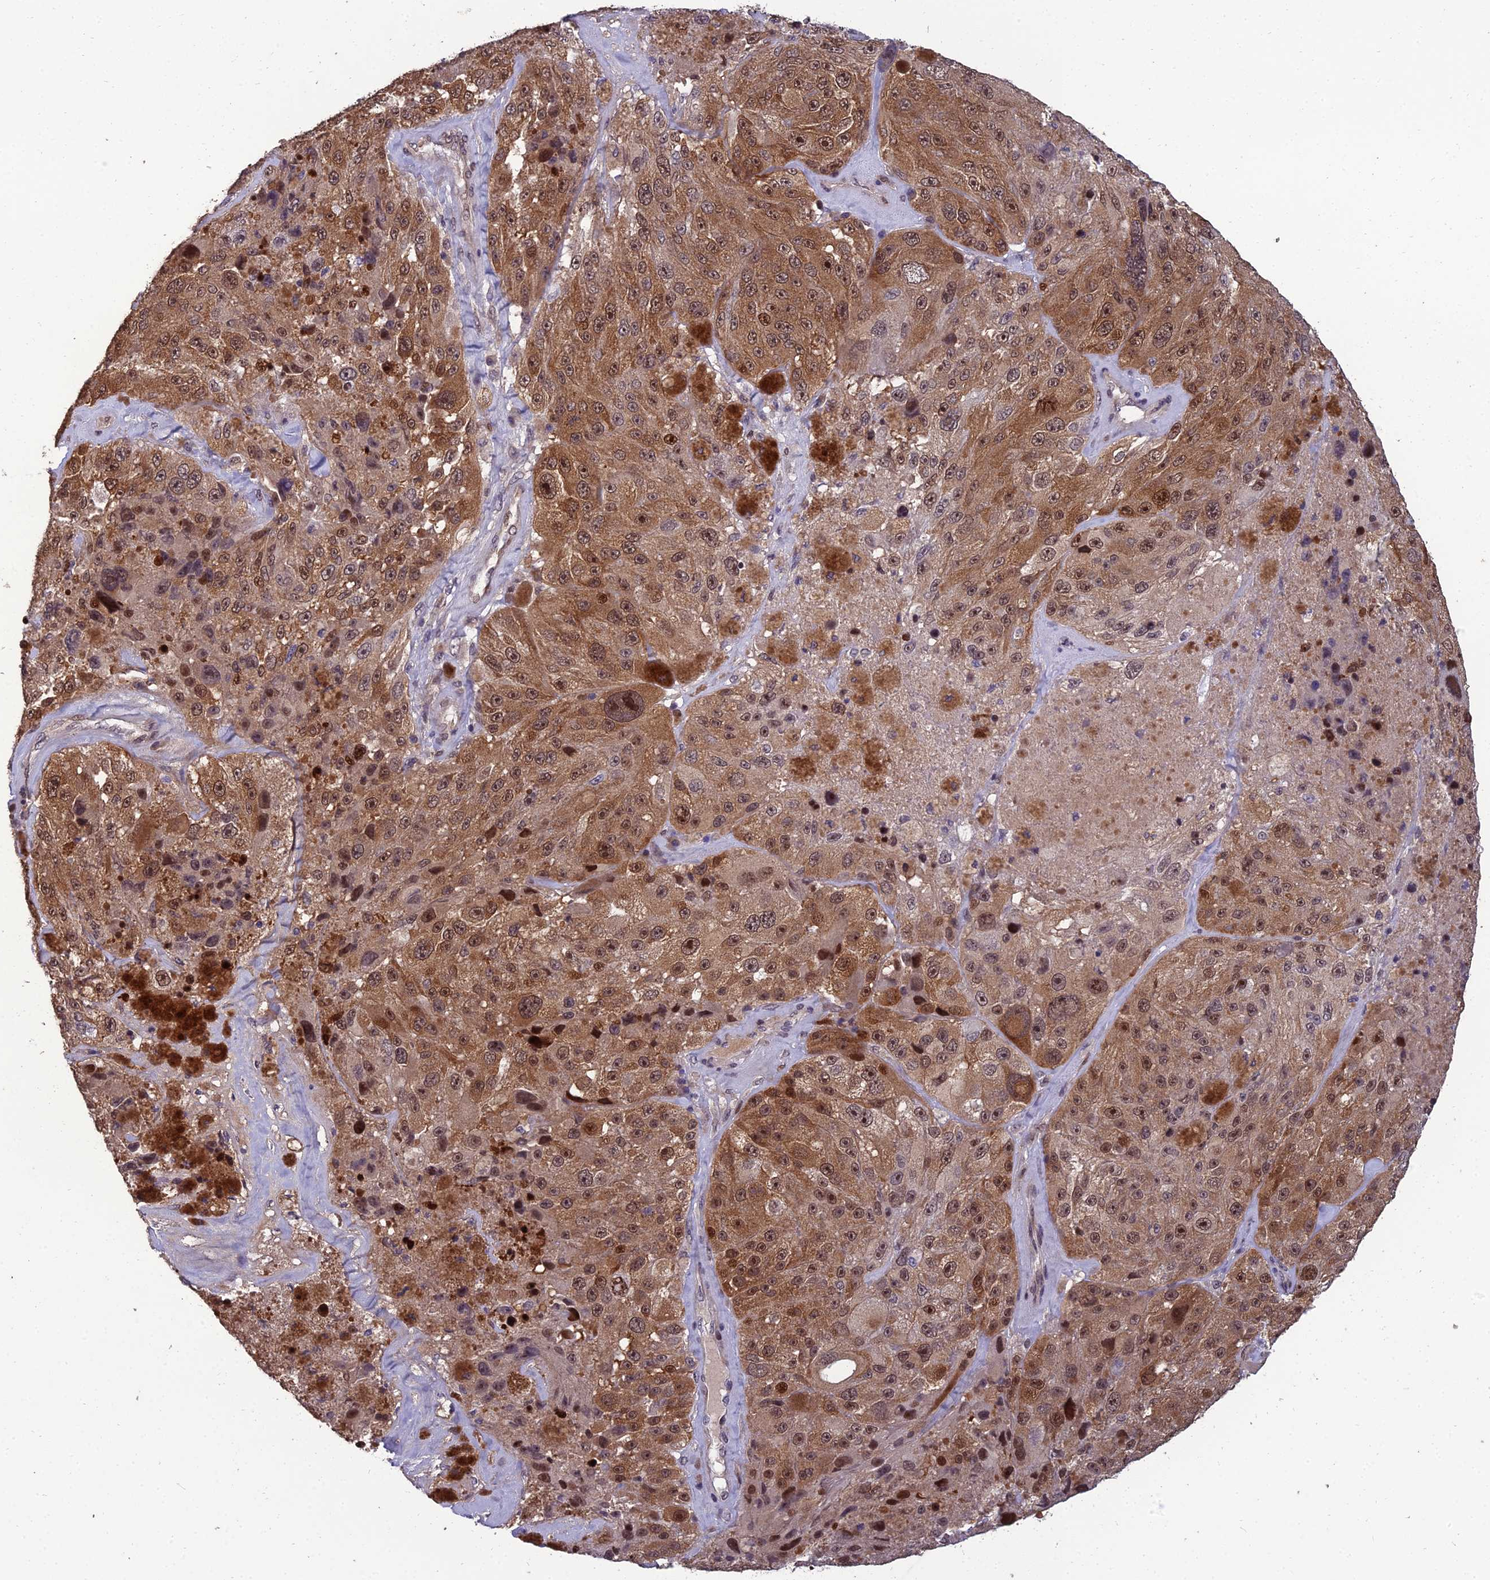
{"staining": {"intensity": "moderate", "quantity": ">75%", "location": "cytoplasmic/membranous,nuclear"}, "tissue": "melanoma", "cell_type": "Tumor cells", "image_type": "cancer", "snomed": [{"axis": "morphology", "description": "Malignant melanoma, Metastatic site"}, {"axis": "topography", "description": "Lymph node"}], "caption": "Approximately >75% of tumor cells in melanoma show moderate cytoplasmic/membranous and nuclear protein staining as visualized by brown immunohistochemical staining.", "gene": "GRWD1", "patient": {"sex": "male", "age": 62}}